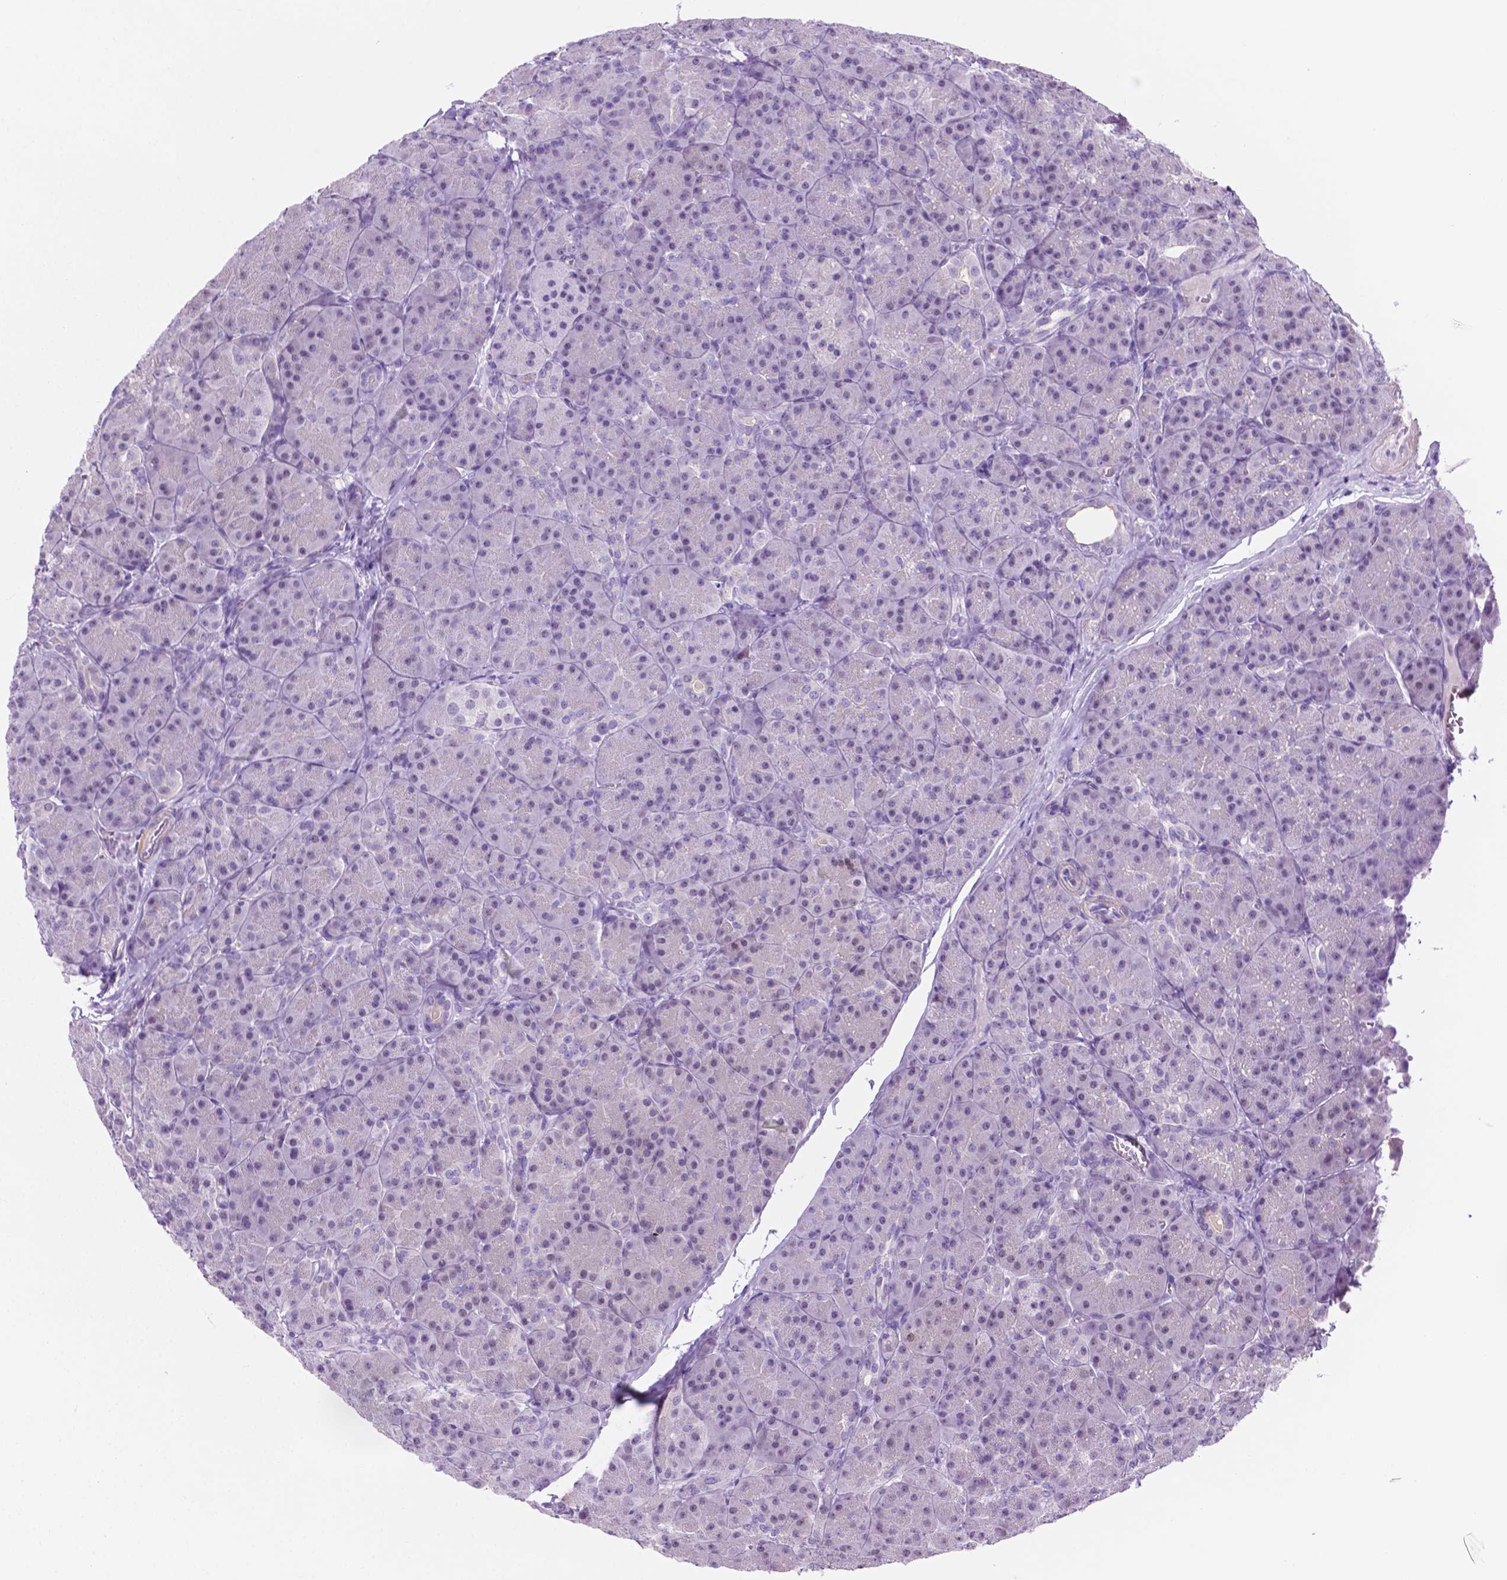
{"staining": {"intensity": "negative", "quantity": "none", "location": "none"}, "tissue": "pancreas", "cell_type": "Exocrine glandular cells", "image_type": "normal", "snomed": [{"axis": "morphology", "description": "Normal tissue, NOS"}, {"axis": "topography", "description": "Pancreas"}], "caption": "Micrograph shows no significant protein positivity in exocrine glandular cells of normal pancreas.", "gene": "ACY3", "patient": {"sex": "male", "age": 57}}